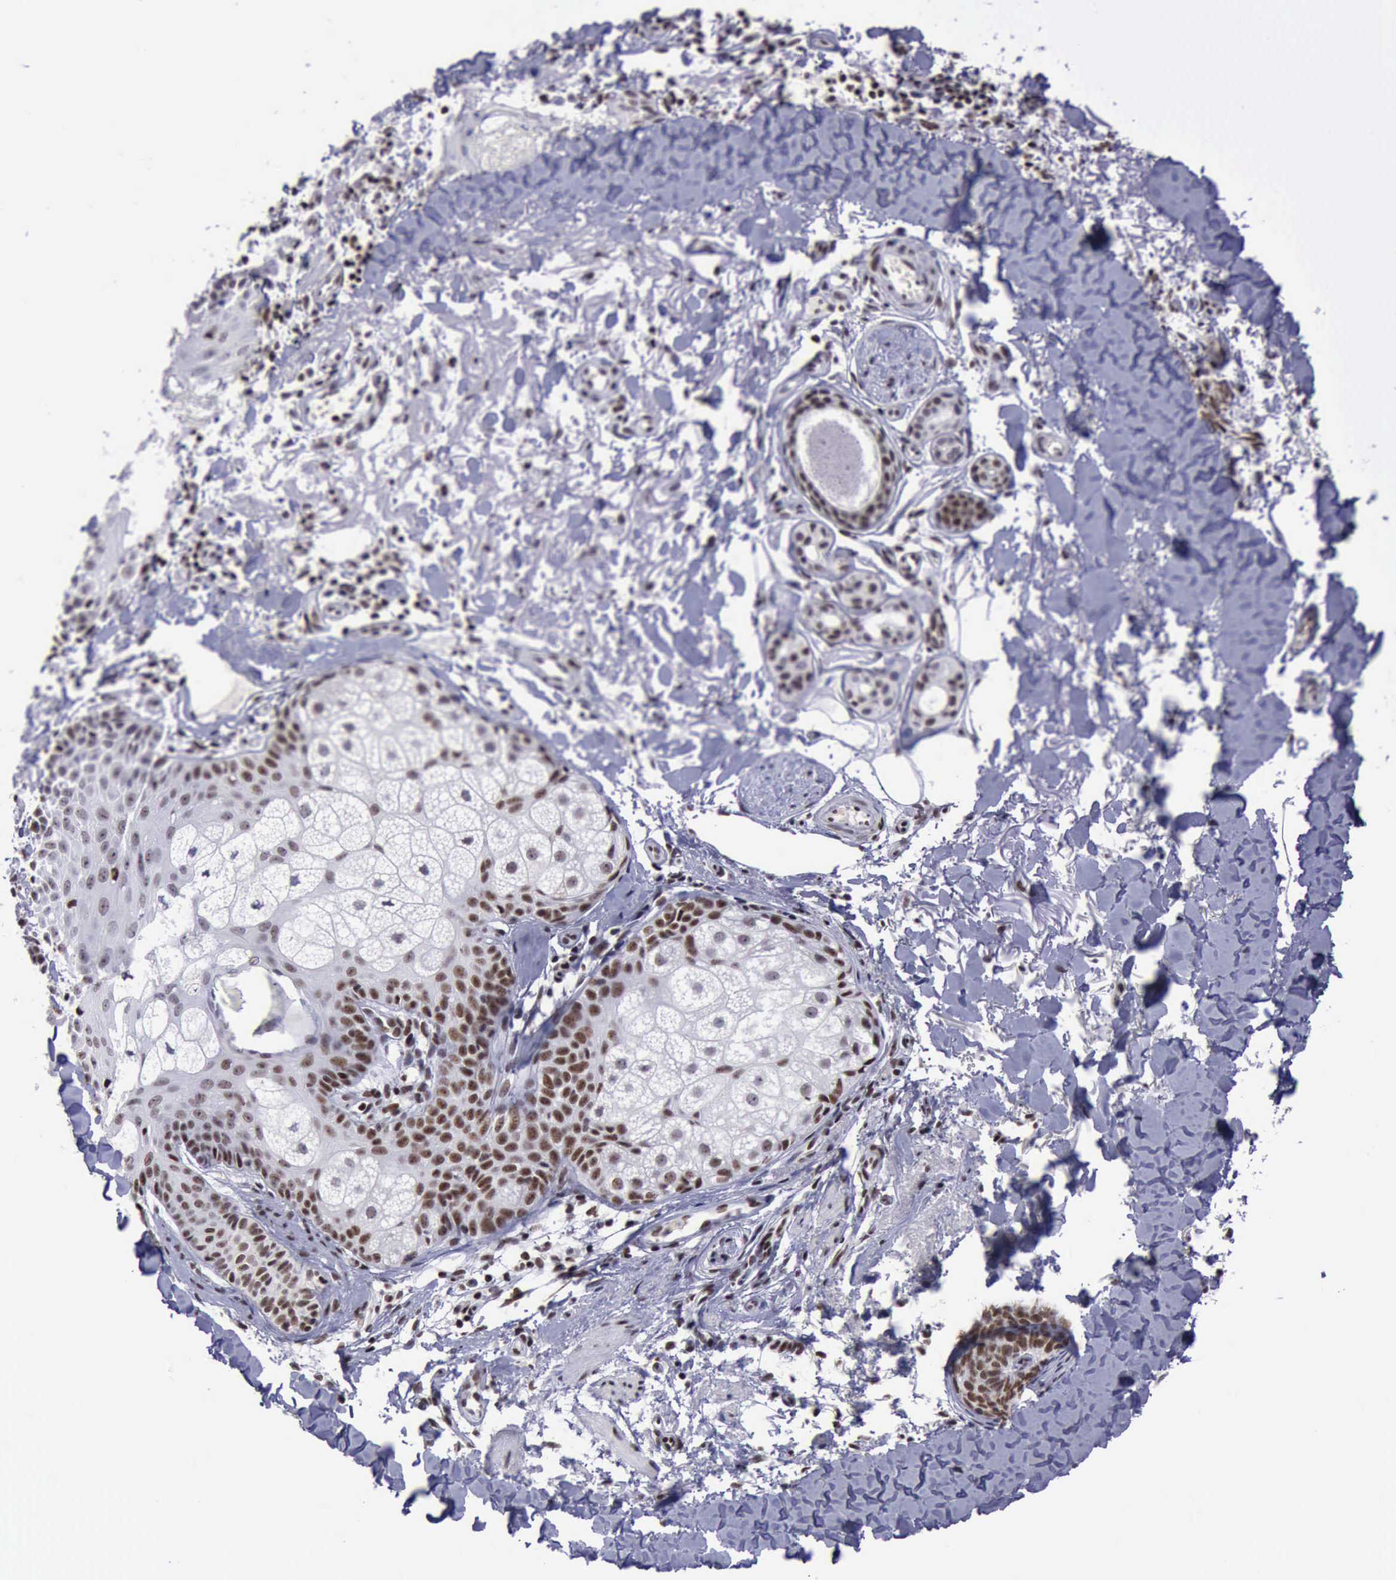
{"staining": {"intensity": "moderate", "quantity": ">75%", "location": "nuclear"}, "tissue": "skin cancer", "cell_type": "Tumor cells", "image_type": "cancer", "snomed": [{"axis": "morphology", "description": "Basal cell carcinoma"}, {"axis": "topography", "description": "Skin"}], "caption": "This image shows basal cell carcinoma (skin) stained with immunohistochemistry to label a protein in brown. The nuclear of tumor cells show moderate positivity for the protein. Nuclei are counter-stained blue.", "gene": "YY1", "patient": {"sex": "female", "age": 81}}